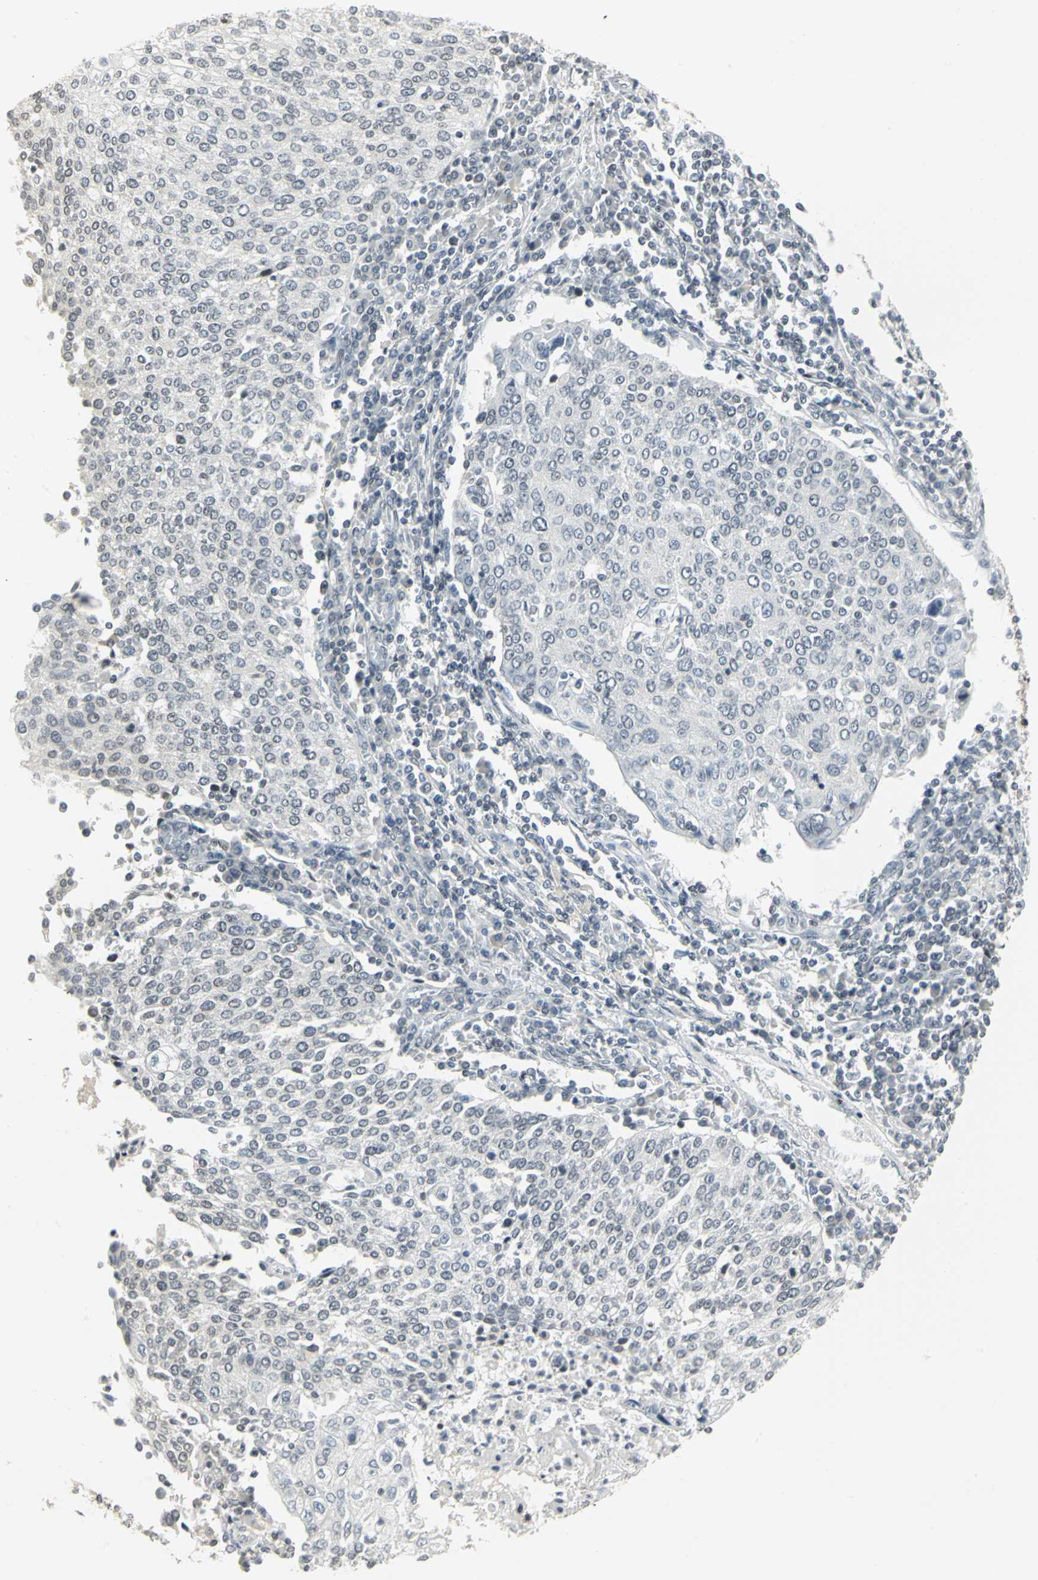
{"staining": {"intensity": "negative", "quantity": "none", "location": "none"}, "tissue": "cervical cancer", "cell_type": "Tumor cells", "image_type": "cancer", "snomed": [{"axis": "morphology", "description": "Squamous cell carcinoma, NOS"}, {"axis": "topography", "description": "Cervix"}], "caption": "Cervical cancer (squamous cell carcinoma) was stained to show a protein in brown. There is no significant expression in tumor cells.", "gene": "CBX3", "patient": {"sex": "female", "age": 40}}